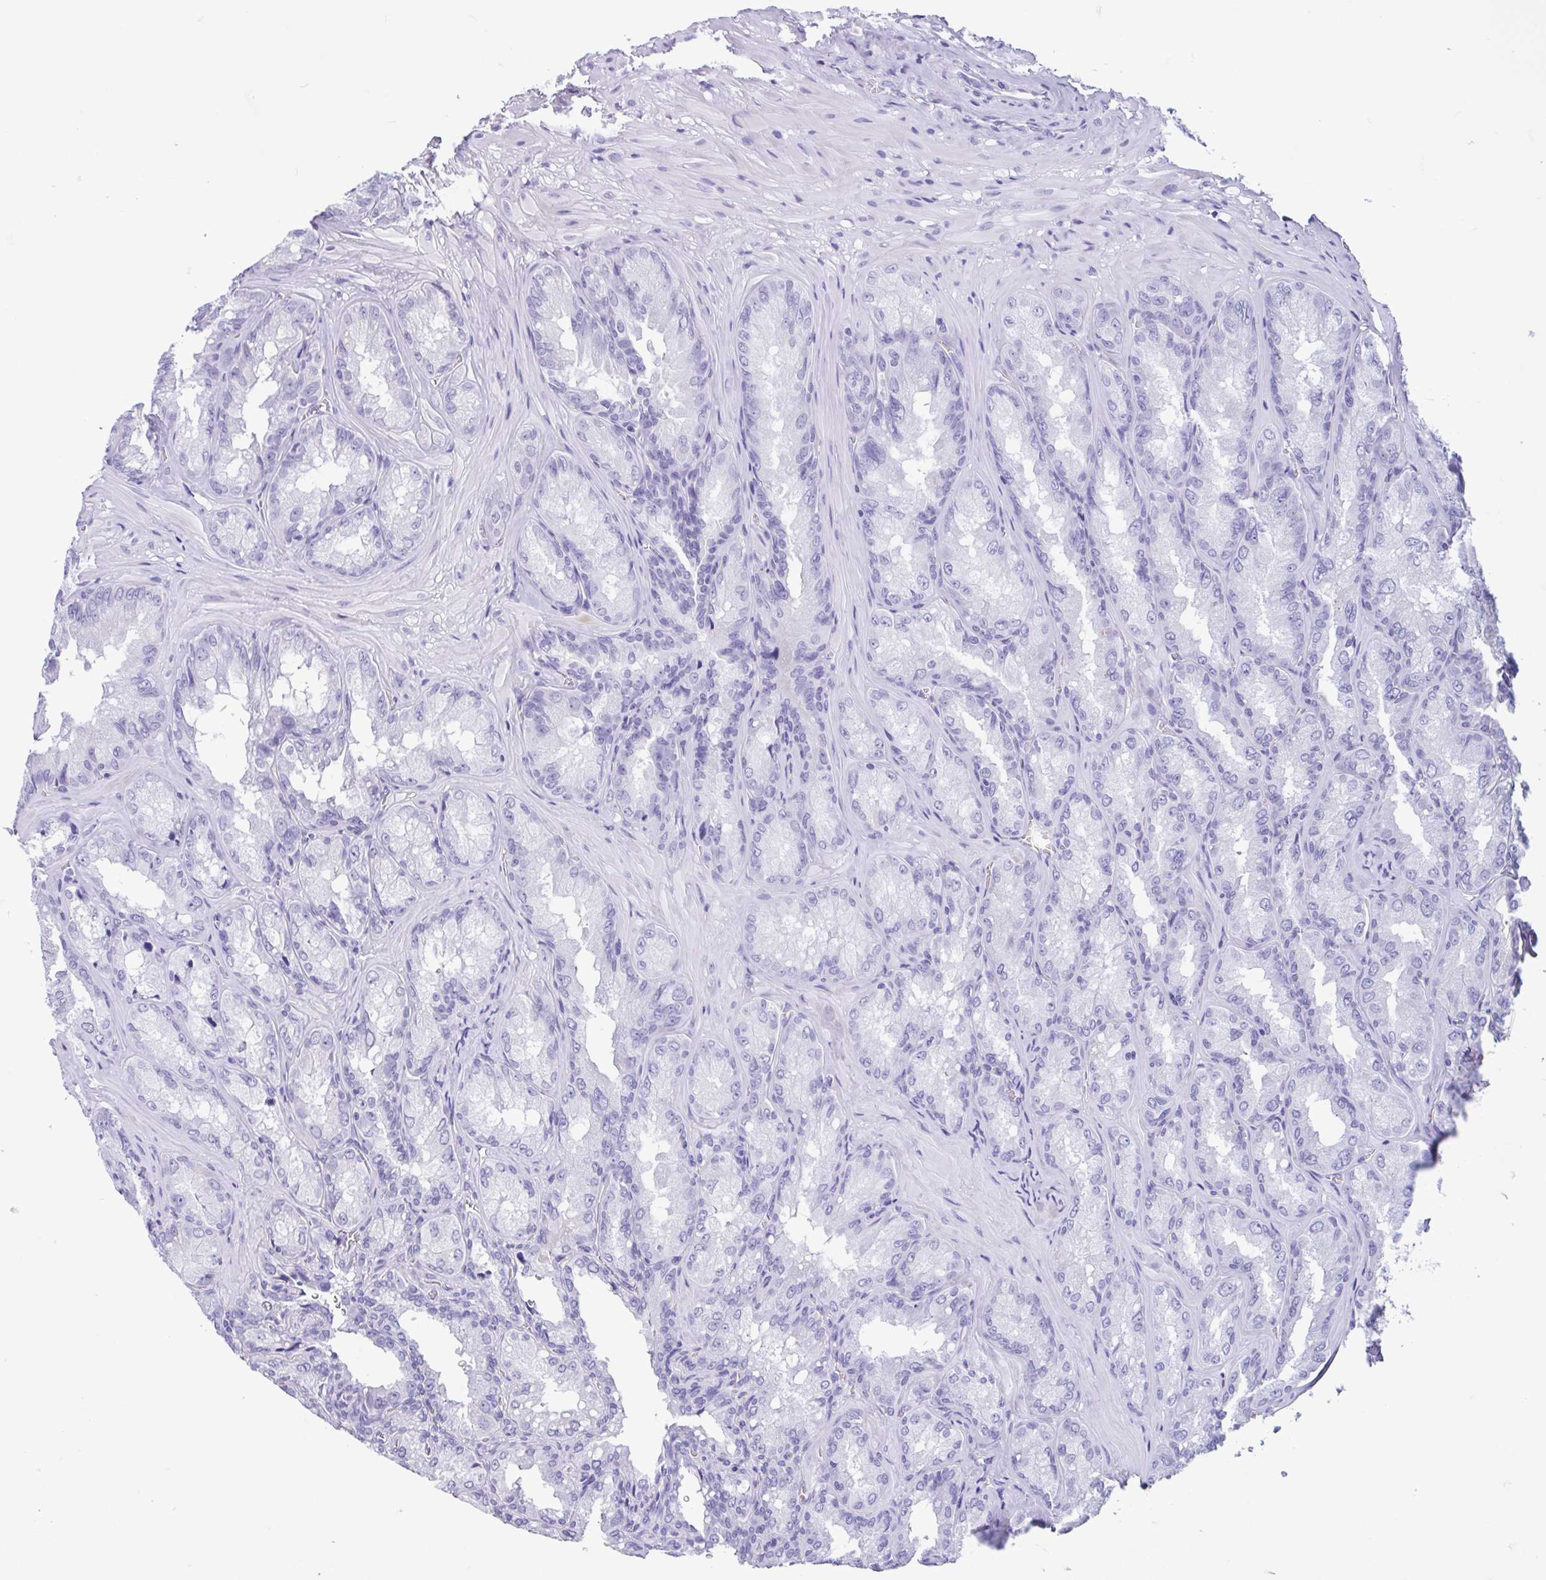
{"staining": {"intensity": "negative", "quantity": "none", "location": "none"}, "tissue": "seminal vesicle", "cell_type": "Glandular cells", "image_type": "normal", "snomed": [{"axis": "morphology", "description": "Normal tissue, NOS"}, {"axis": "topography", "description": "Seminal veicle"}], "caption": "Normal seminal vesicle was stained to show a protein in brown. There is no significant staining in glandular cells. (DAB (3,3'-diaminobenzidine) immunohistochemistry, high magnification).", "gene": "ZNF319", "patient": {"sex": "male", "age": 47}}